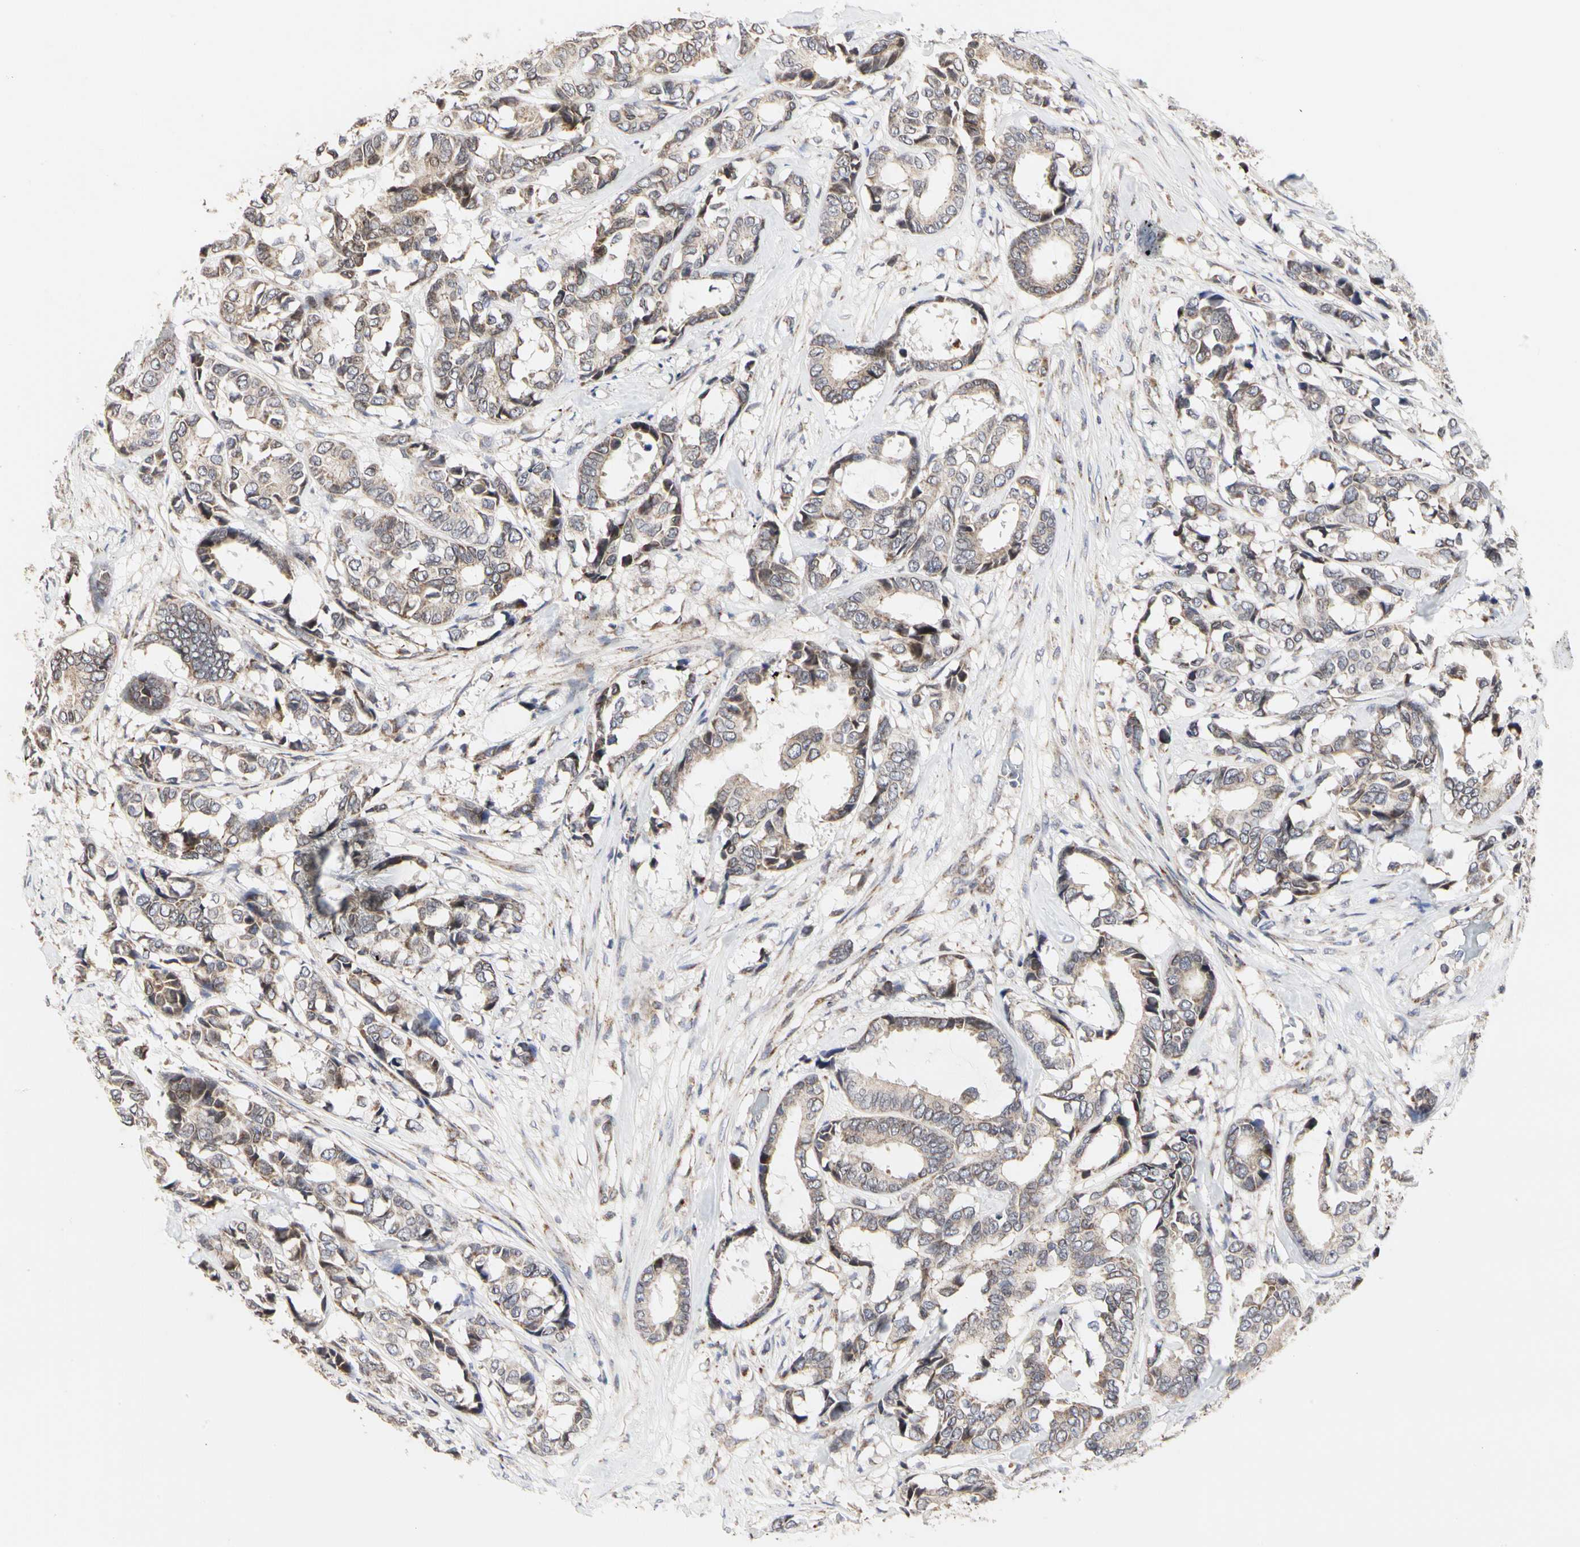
{"staining": {"intensity": "weak", "quantity": "25%-75%", "location": "cytoplasmic/membranous"}, "tissue": "breast cancer", "cell_type": "Tumor cells", "image_type": "cancer", "snomed": [{"axis": "morphology", "description": "Duct carcinoma"}, {"axis": "topography", "description": "Breast"}], "caption": "An immunohistochemistry (IHC) image of neoplastic tissue is shown. Protein staining in brown labels weak cytoplasmic/membranous positivity in breast cancer (infiltrating ductal carcinoma) within tumor cells. The staining is performed using DAB (3,3'-diaminobenzidine) brown chromogen to label protein expression. The nuclei are counter-stained blue using hematoxylin.", "gene": "TSKU", "patient": {"sex": "female", "age": 87}}